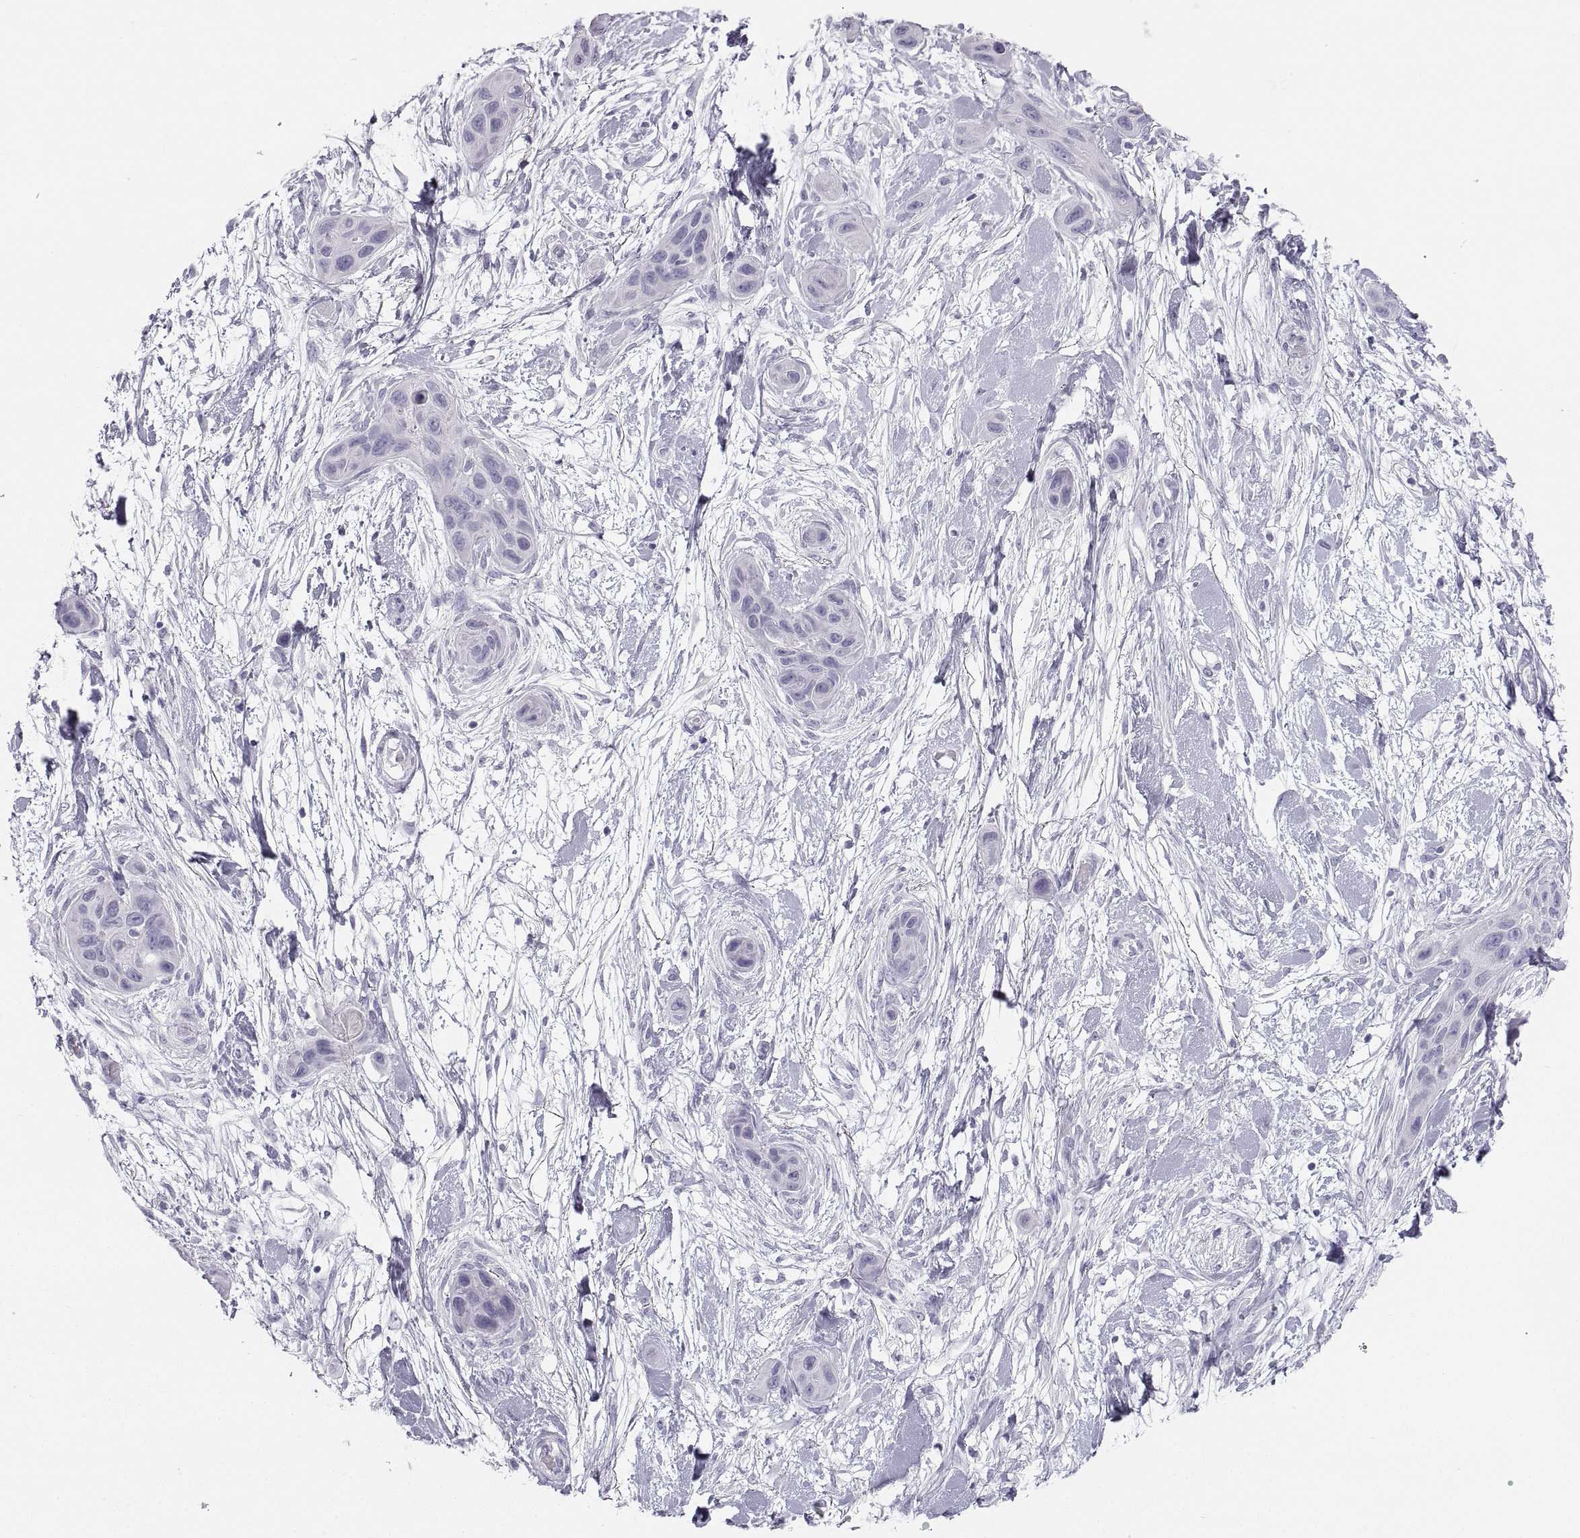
{"staining": {"intensity": "negative", "quantity": "none", "location": "none"}, "tissue": "skin cancer", "cell_type": "Tumor cells", "image_type": "cancer", "snomed": [{"axis": "morphology", "description": "Squamous cell carcinoma, NOS"}, {"axis": "topography", "description": "Skin"}], "caption": "Skin cancer was stained to show a protein in brown. There is no significant positivity in tumor cells.", "gene": "SEMG1", "patient": {"sex": "male", "age": 79}}